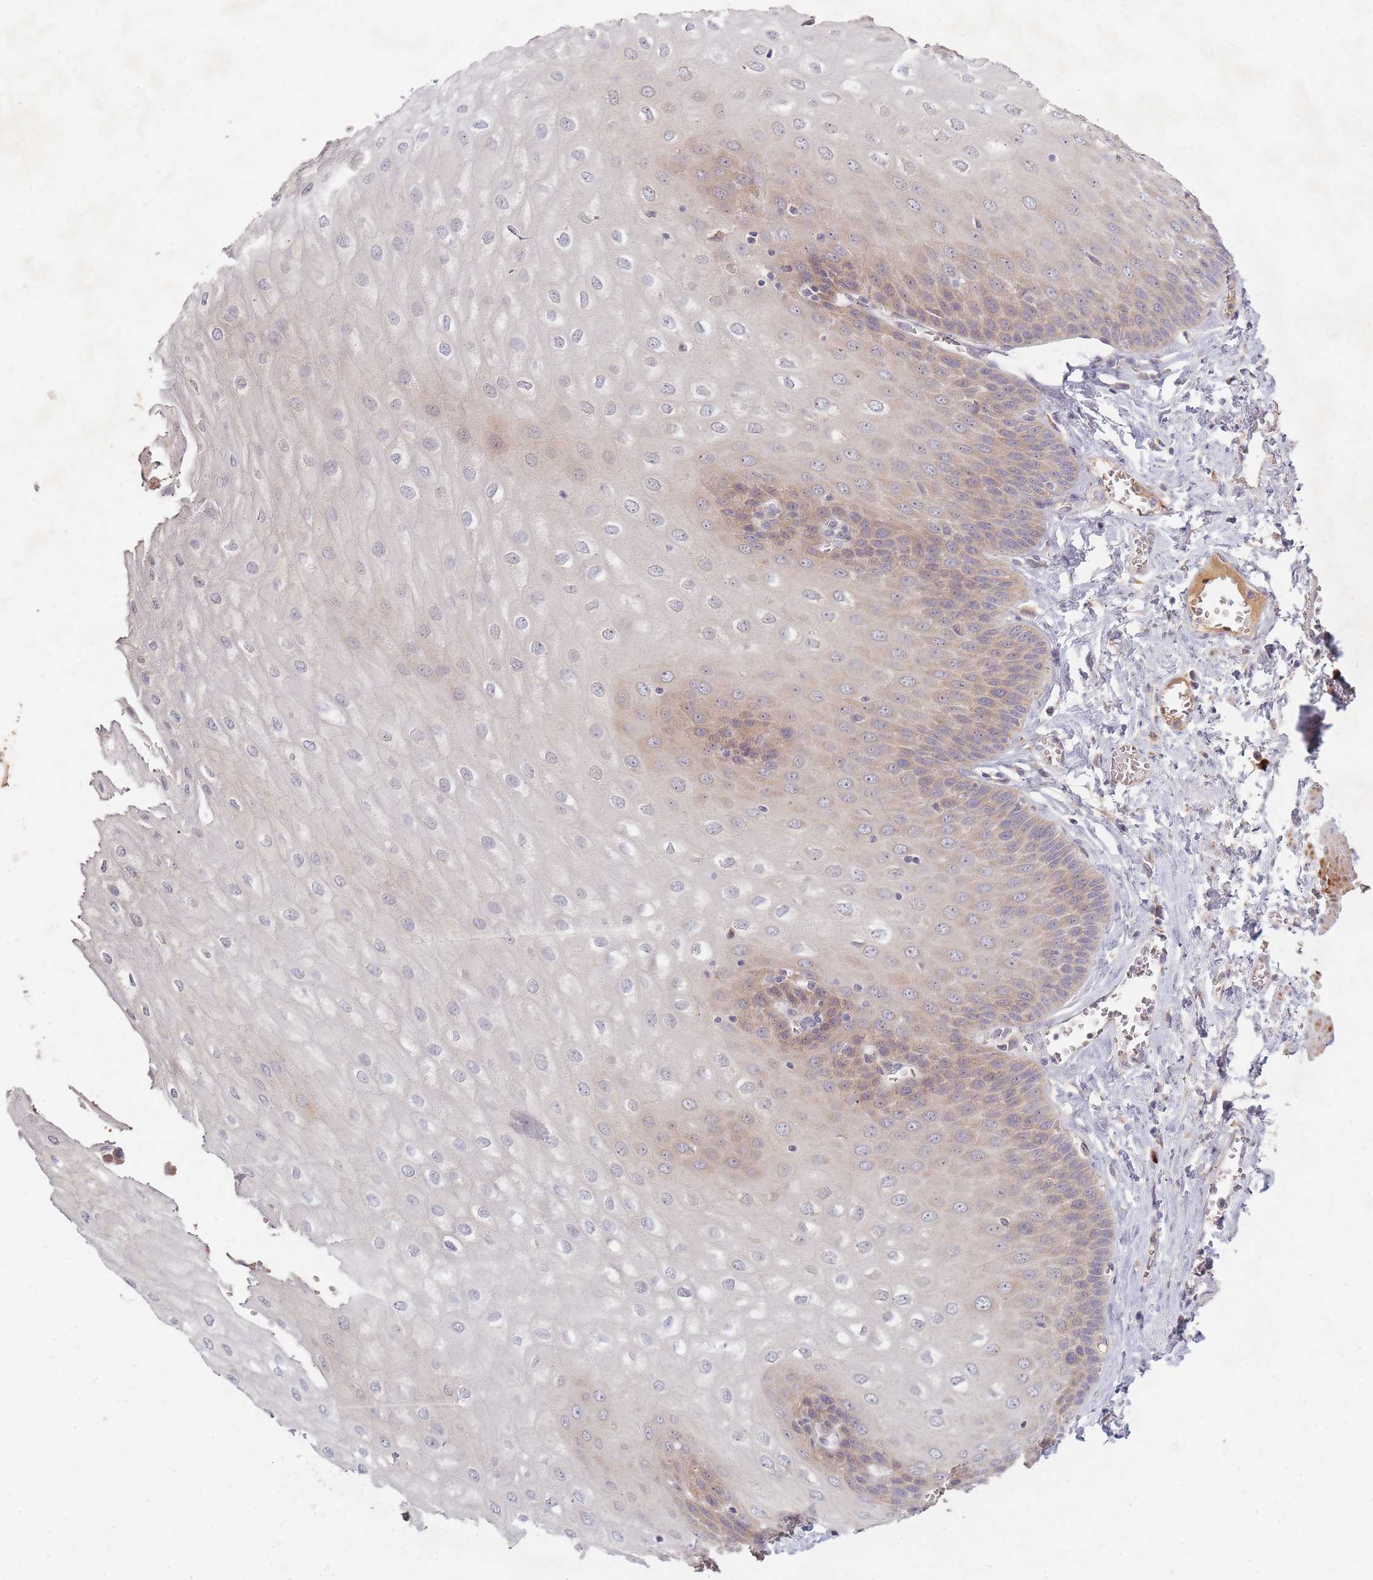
{"staining": {"intensity": "moderate", "quantity": "<25%", "location": "cytoplasmic/membranous"}, "tissue": "esophagus", "cell_type": "Squamous epithelial cells", "image_type": "normal", "snomed": [{"axis": "morphology", "description": "Normal tissue, NOS"}, {"axis": "topography", "description": "Esophagus"}], "caption": "This histopathology image shows unremarkable esophagus stained with immunohistochemistry to label a protein in brown. The cytoplasmic/membranous of squamous epithelial cells show moderate positivity for the protein. Nuclei are counter-stained blue.", "gene": "SMIM14", "patient": {"sex": "male", "age": 60}}